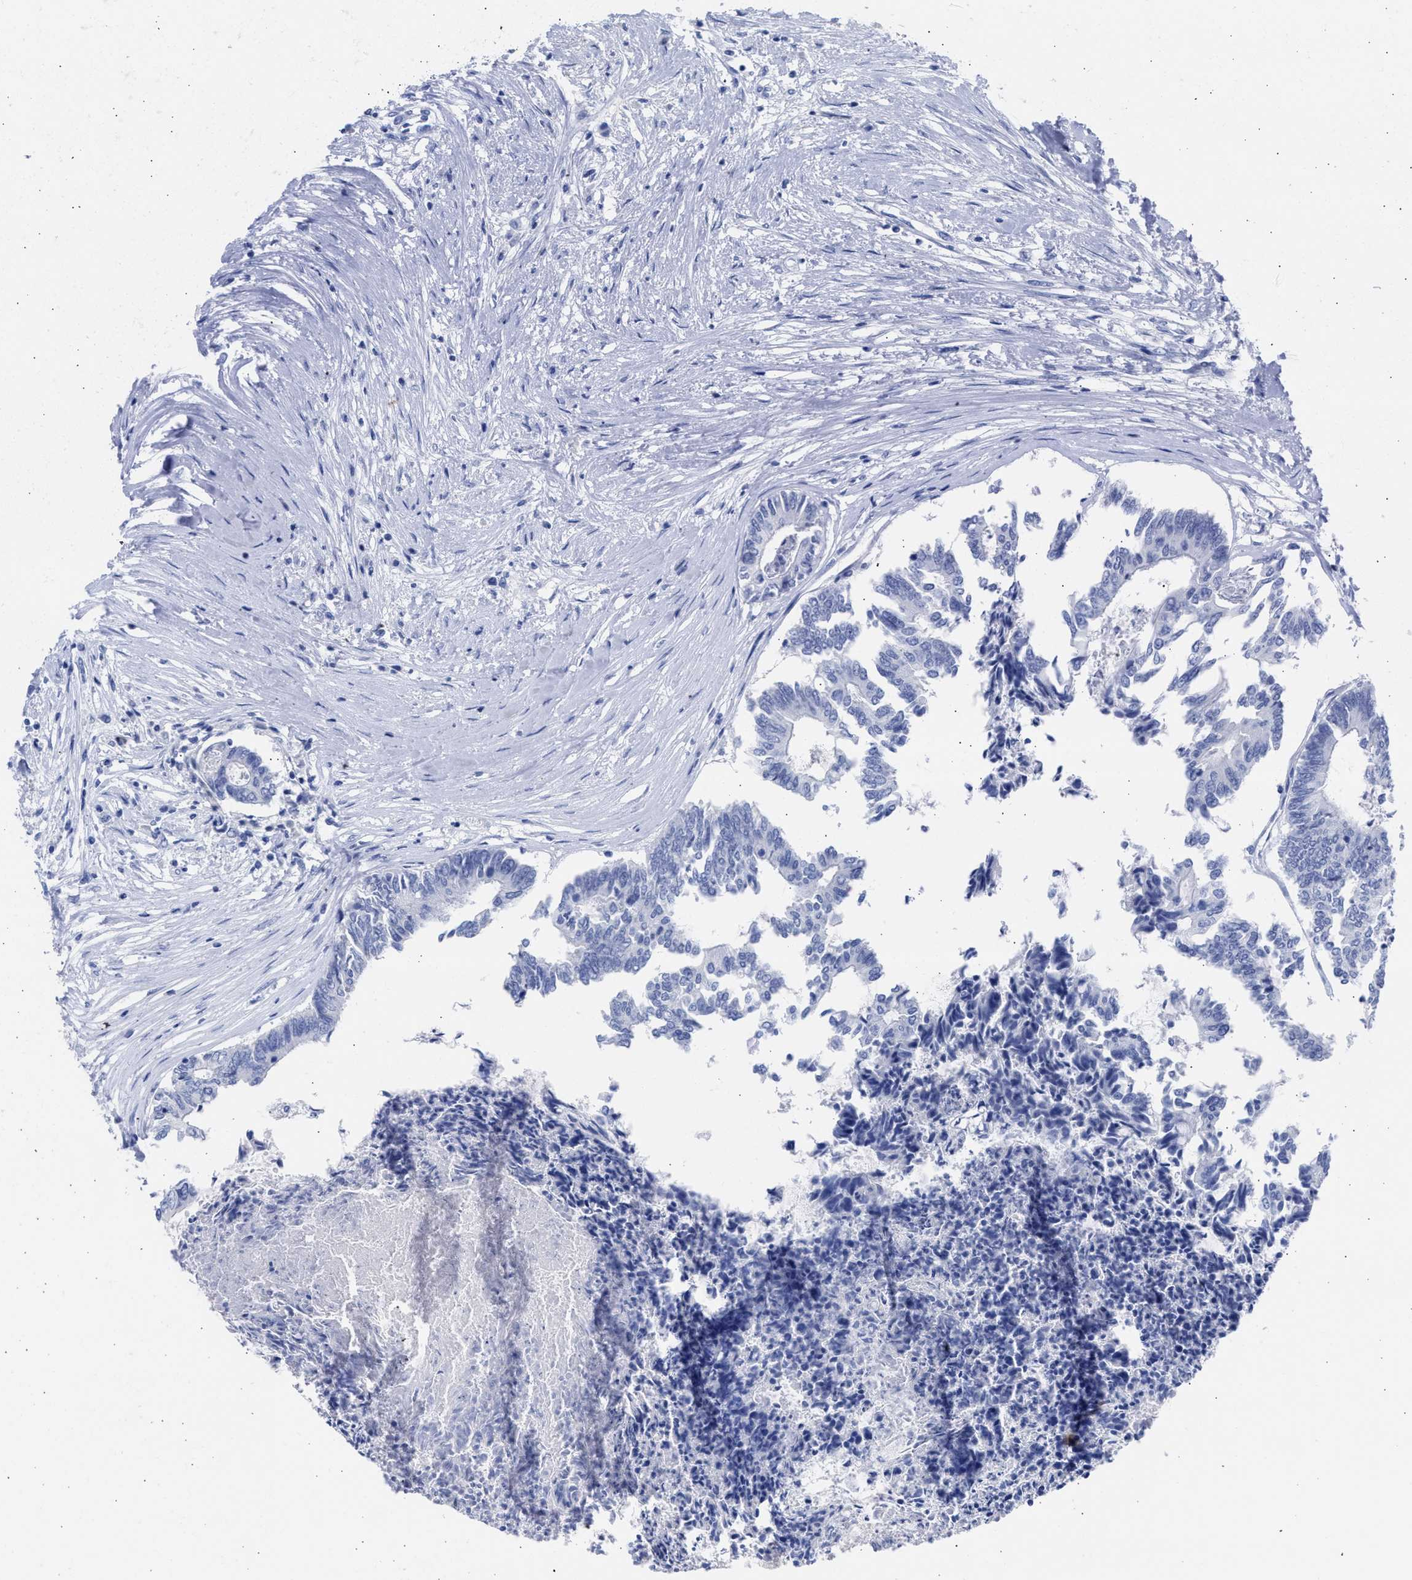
{"staining": {"intensity": "negative", "quantity": "none", "location": "none"}, "tissue": "colorectal cancer", "cell_type": "Tumor cells", "image_type": "cancer", "snomed": [{"axis": "morphology", "description": "Adenocarcinoma, NOS"}, {"axis": "topography", "description": "Rectum"}], "caption": "High power microscopy photomicrograph of an immunohistochemistry histopathology image of colorectal adenocarcinoma, revealing no significant expression in tumor cells.", "gene": "NCAM1", "patient": {"sex": "male", "age": 63}}